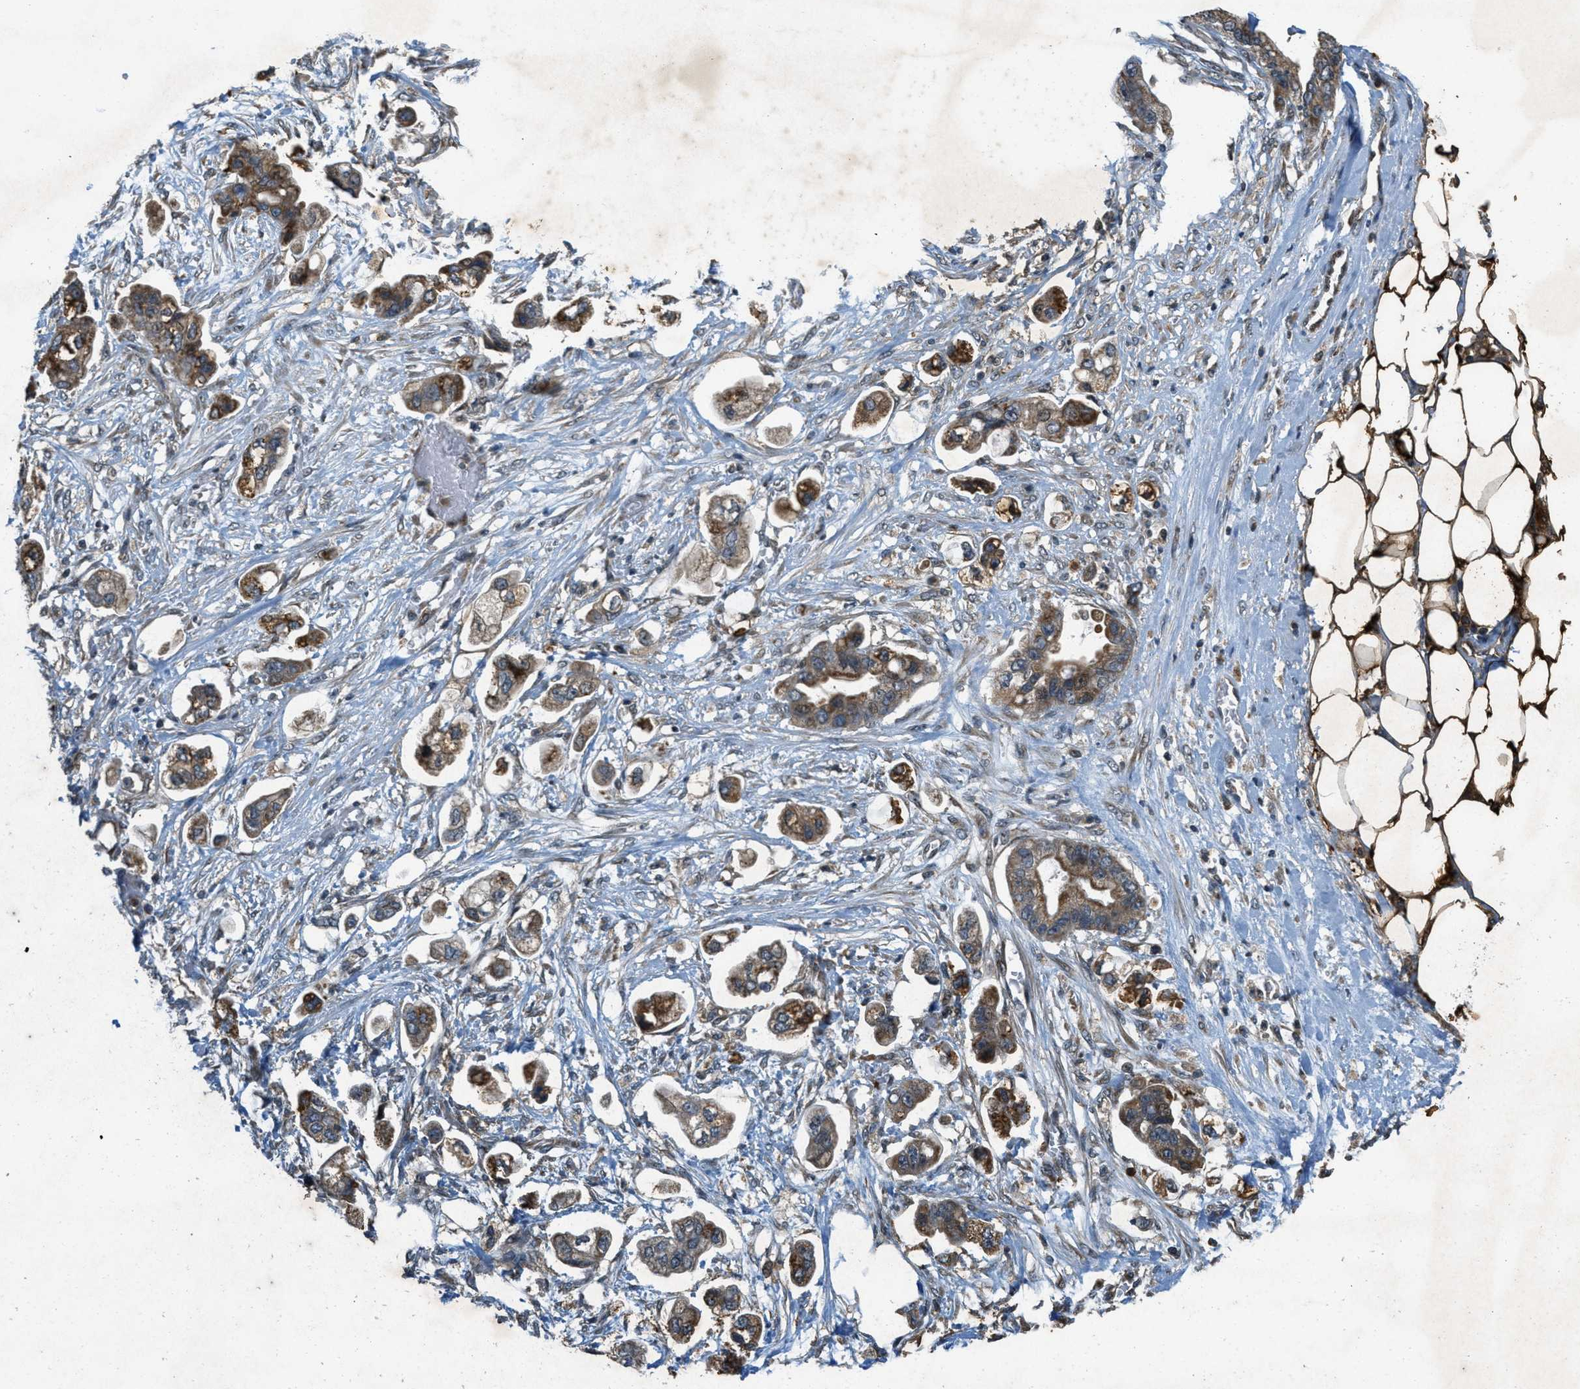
{"staining": {"intensity": "moderate", "quantity": ">75%", "location": "cytoplasmic/membranous"}, "tissue": "stomach cancer", "cell_type": "Tumor cells", "image_type": "cancer", "snomed": [{"axis": "morphology", "description": "Adenocarcinoma, NOS"}, {"axis": "topography", "description": "Stomach"}], "caption": "Immunohistochemical staining of human adenocarcinoma (stomach) displays medium levels of moderate cytoplasmic/membranous protein positivity in approximately >75% of tumor cells.", "gene": "PPP1R15A", "patient": {"sex": "male", "age": 62}}